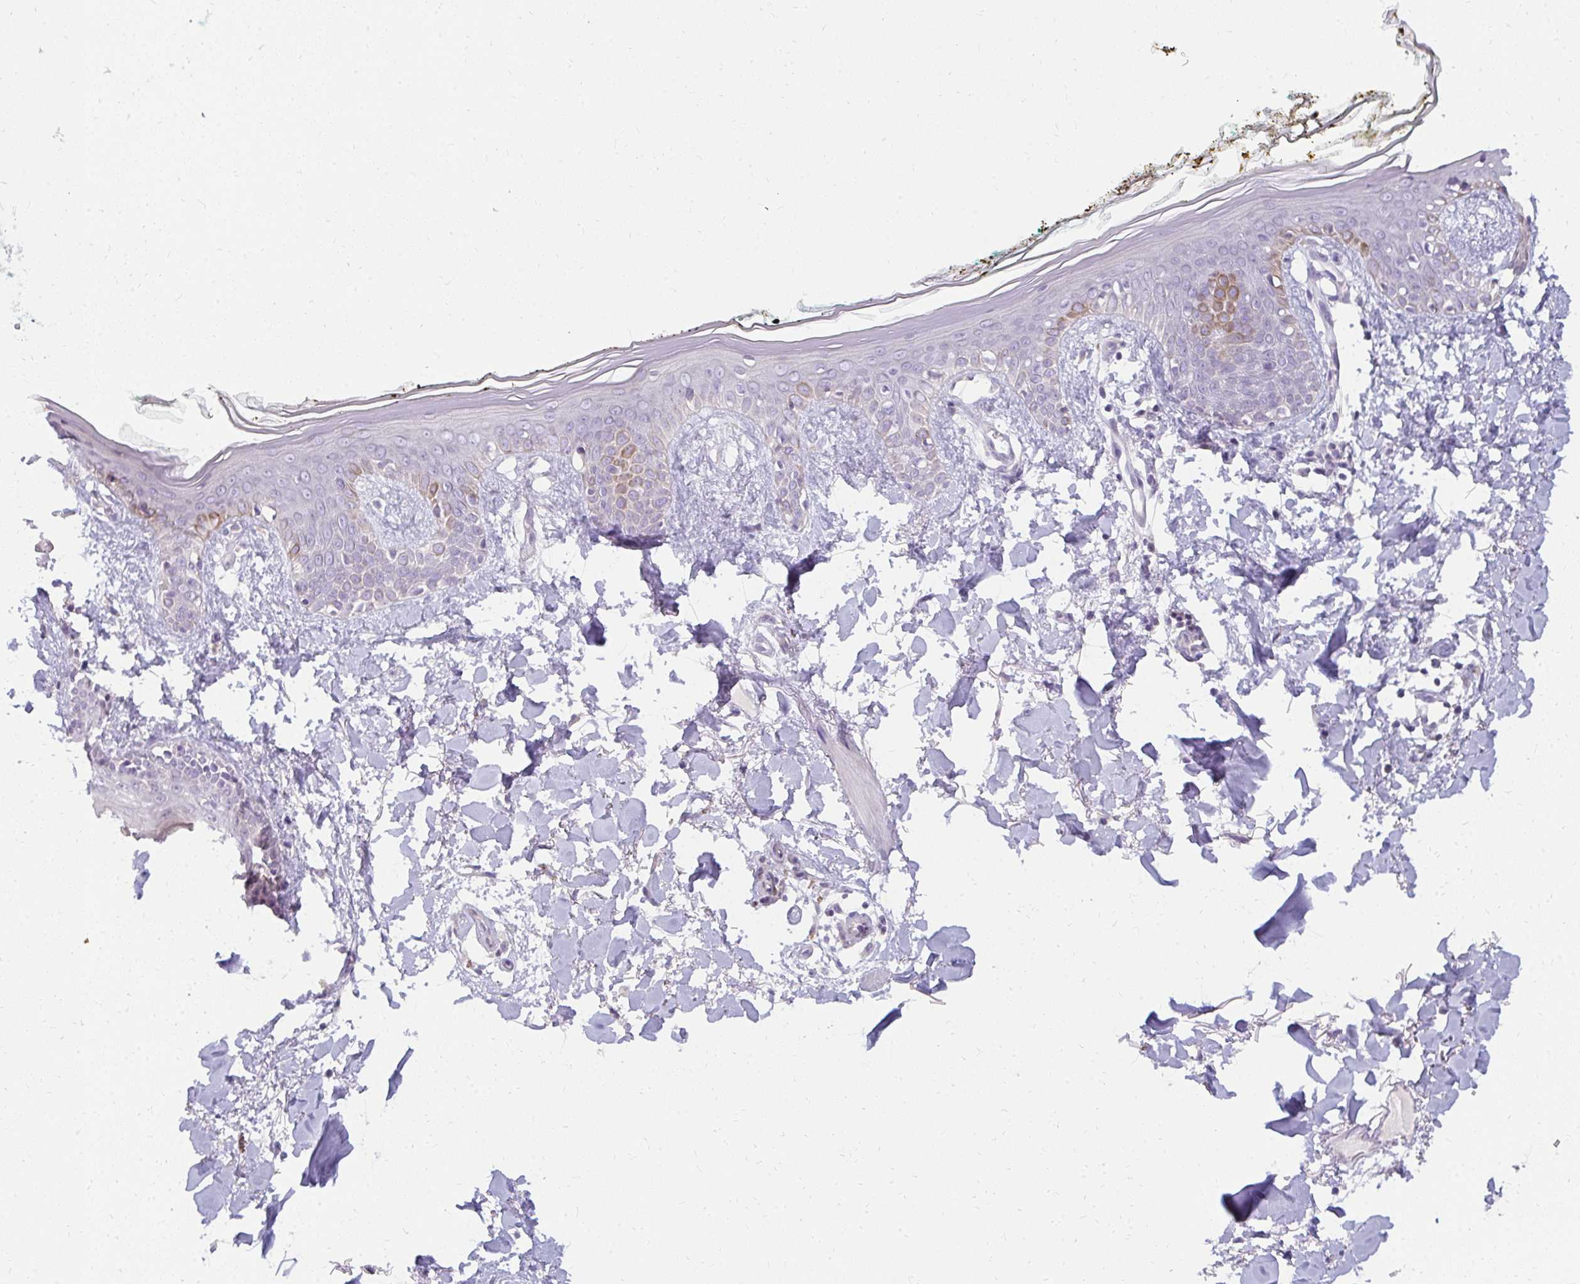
{"staining": {"intensity": "negative", "quantity": "none", "location": "none"}, "tissue": "skin", "cell_type": "Fibroblasts", "image_type": "normal", "snomed": [{"axis": "morphology", "description": "Normal tissue, NOS"}, {"axis": "topography", "description": "Skin"}], "caption": "A high-resolution image shows IHC staining of unremarkable skin, which shows no significant staining in fibroblasts.", "gene": "PPP1R3G", "patient": {"sex": "female", "age": 34}}